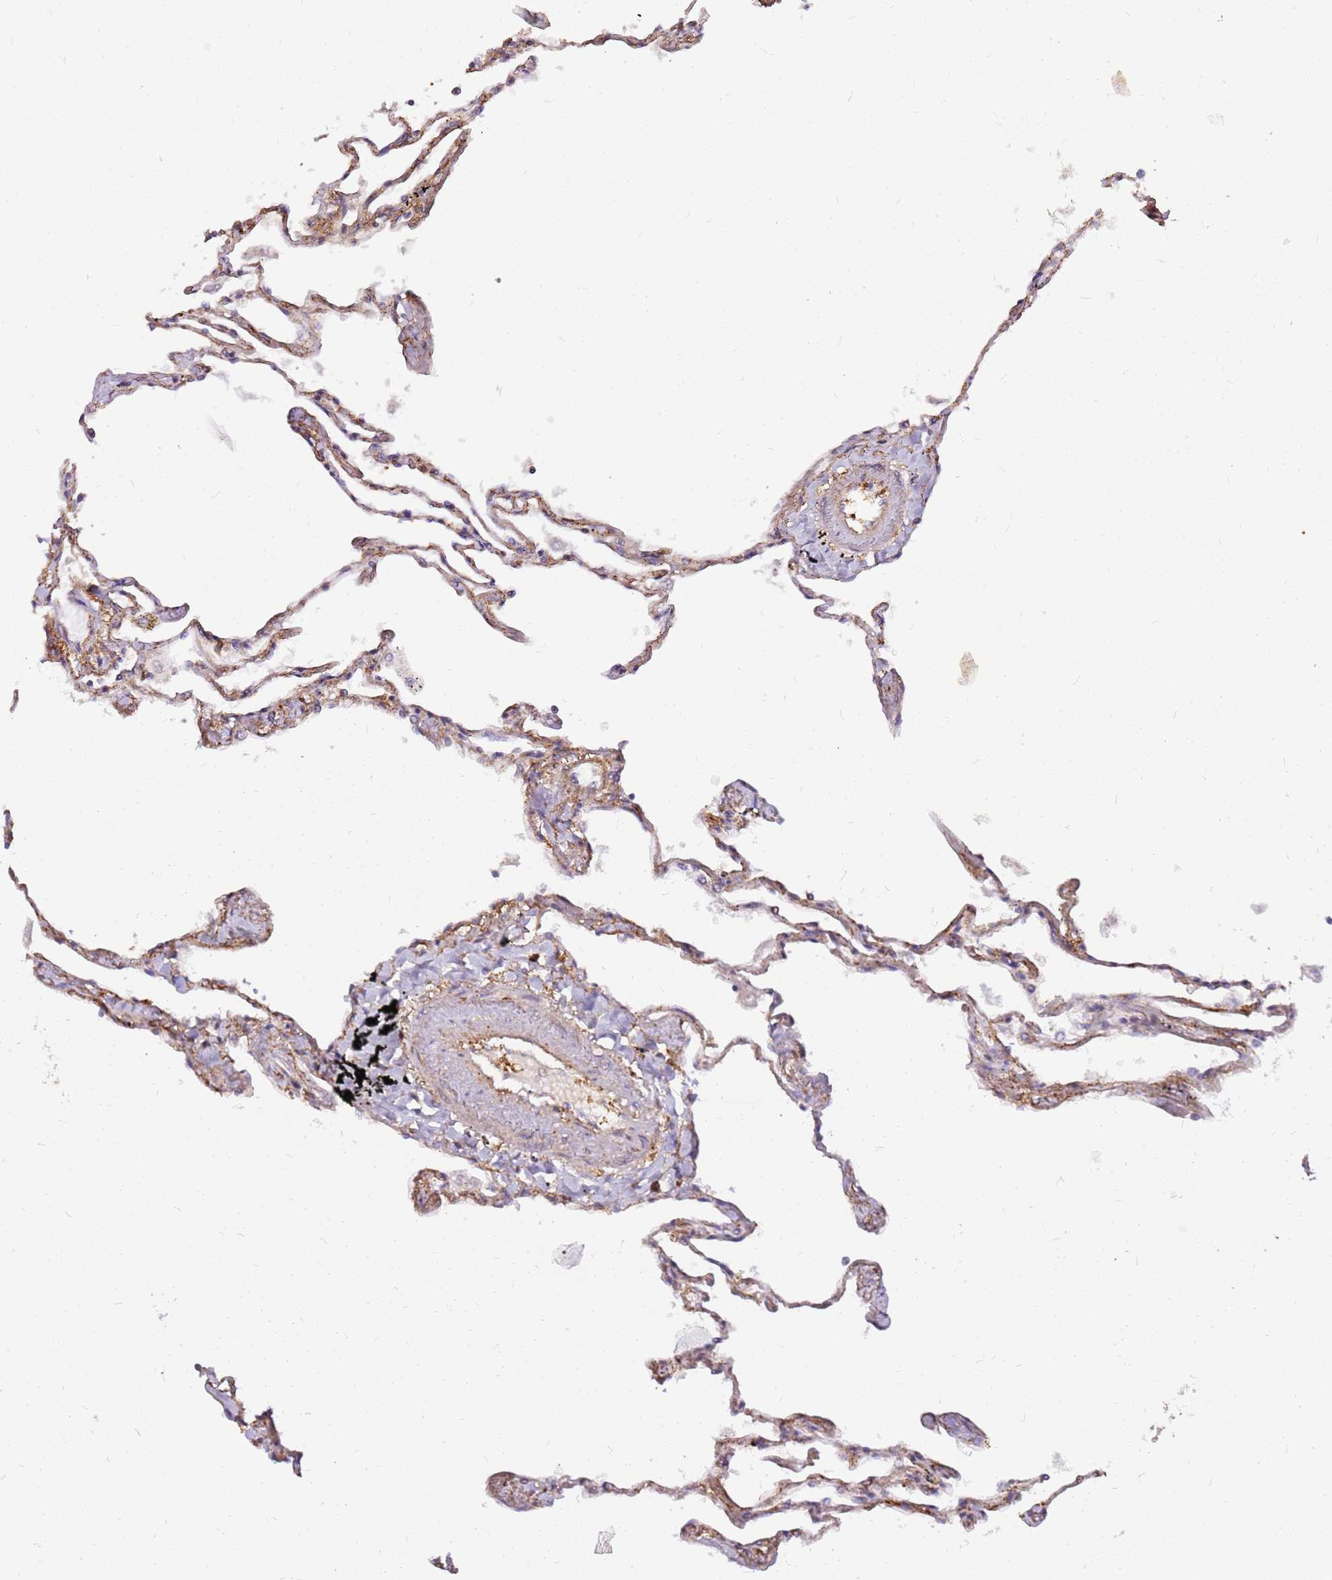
{"staining": {"intensity": "weak", "quantity": ">75%", "location": "cytoplasmic/membranous"}, "tissue": "lung", "cell_type": "Alveolar cells", "image_type": "normal", "snomed": [{"axis": "morphology", "description": "Normal tissue, NOS"}, {"axis": "topography", "description": "Lung"}], "caption": "Immunohistochemical staining of normal human lung reveals weak cytoplasmic/membranous protein positivity in about >75% of alveolar cells. (DAB (3,3'-diaminobenzidine) = brown stain, brightfield microscopy at high magnification).", "gene": "PIH1D1", "patient": {"sex": "female", "age": 67}}